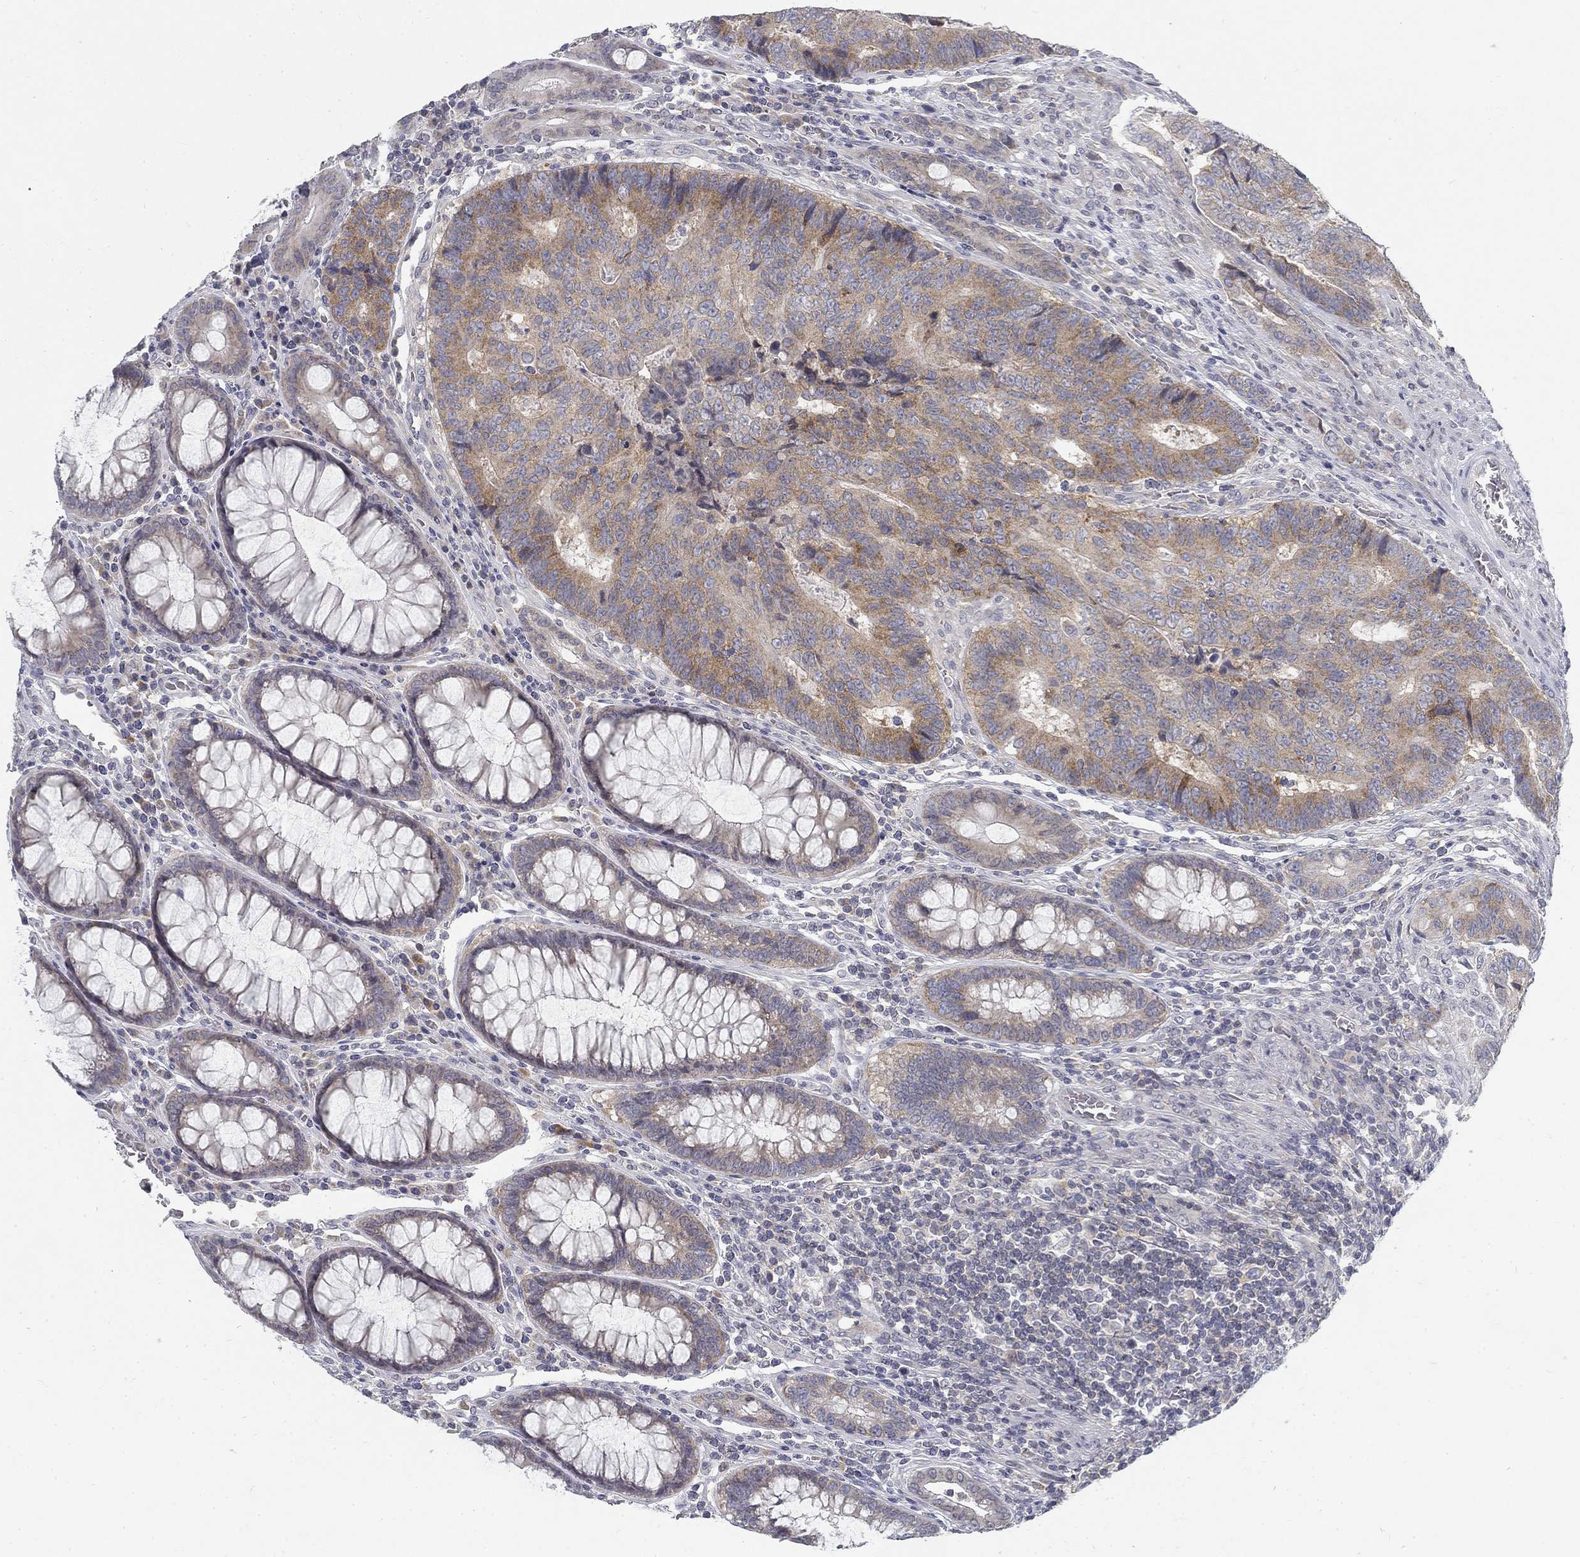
{"staining": {"intensity": "moderate", "quantity": "<25%", "location": "cytoplasmic/membranous"}, "tissue": "colorectal cancer", "cell_type": "Tumor cells", "image_type": "cancer", "snomed": [{"axis": "morphology", "description": "Adenocarcinoma, NOS"}, {"axis": "topography", "description": "Colon"}], "caption": "The photomicrograph shows immunohistochemical staining of adenocarcinoma (colorectal). There is moderate cytoplasmic/membranous positivity is appreciated in about <25% of tumor cells.", "gene": "ATP1A3", "patient": {"sex": "female", "age": 48}}